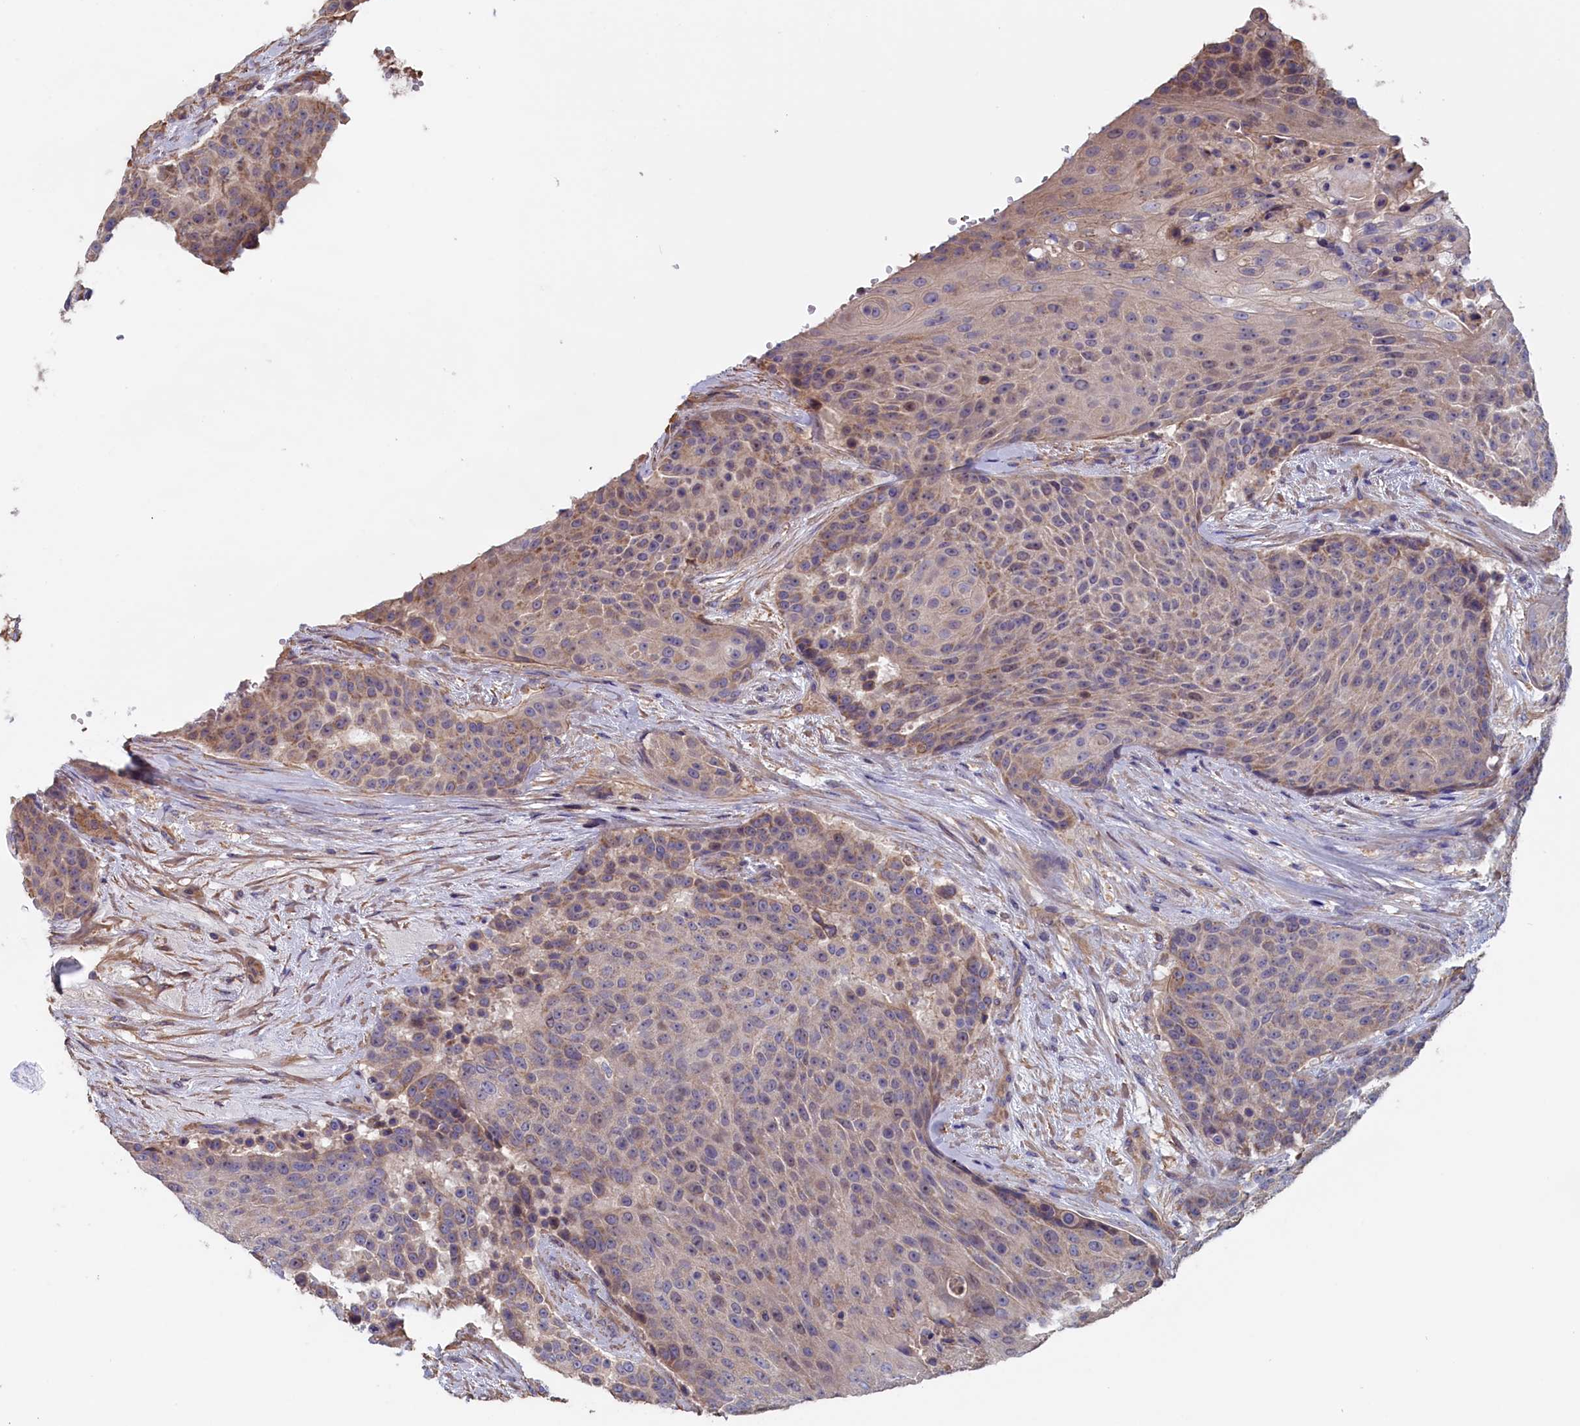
{"staining": {"intensity": "moderate", "quantity": "<25%", "location": "cytoplasmic/membranous"}, "tissue": "urothelial cancer", "cell_type": "Tumor cells", "image_type": "cancer", "snomed": [{"axis": "morphology", "description": "Urothelial carcinoma, High grade"}, {"axis": "topography", "description": "Urinary bladder"}], "caption": "This photomicrograph displays urothelial carcinoma (high-grade) stained with immunohistochemistry (IHC) to label a protein in brown. The cytoplasmic/membranous of tumor cells show moderate positivity for the protein. Nuclei are counter-stained blue.", "gene": "ANKRD2", "patient": {"sex": "female", "age": 63}}